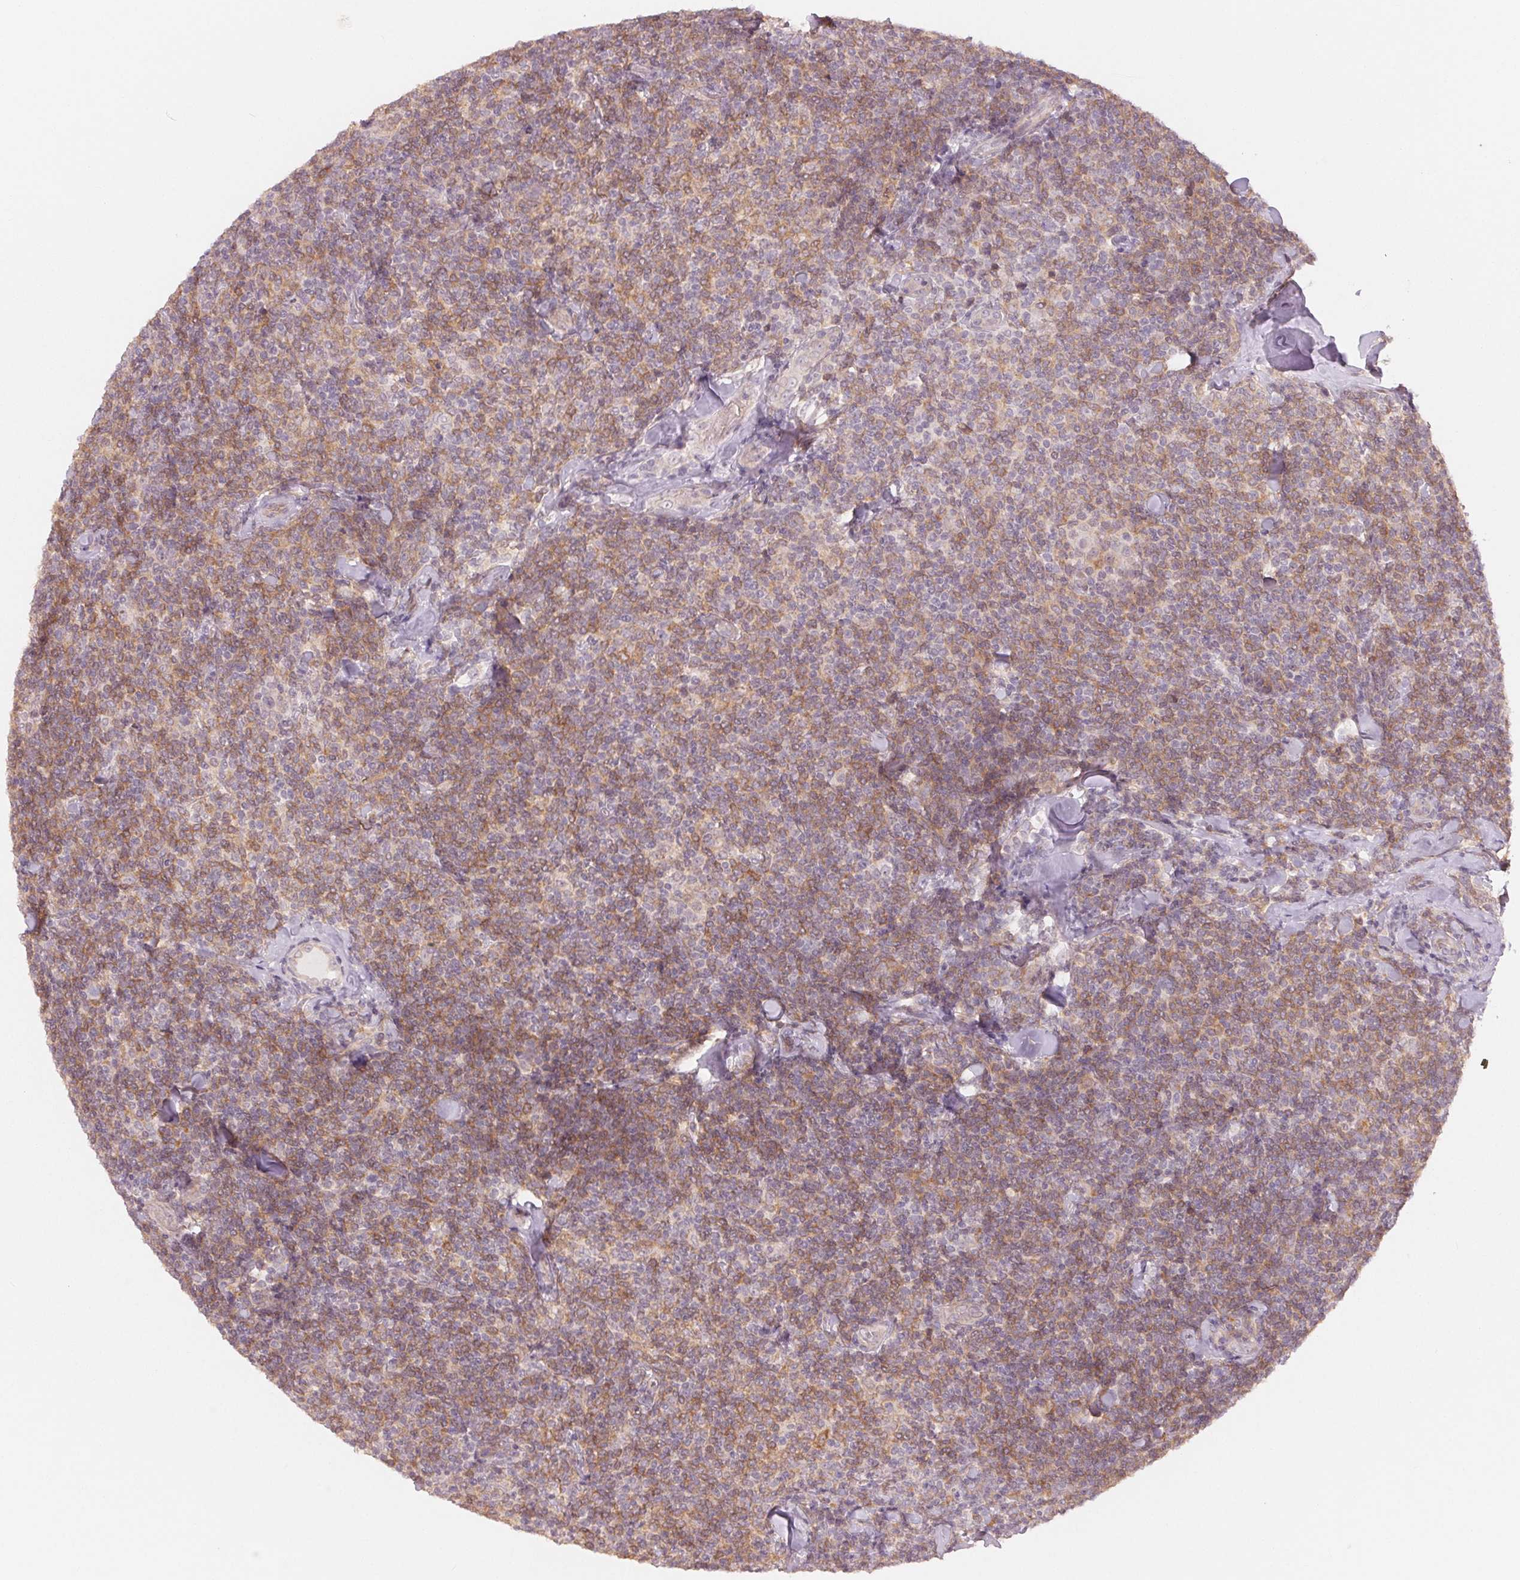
{"staining": {"intensity": "weak", "quantity": ">75%", "location": "cytoplasmic/membranous"}, "tissue": "lymphoma", "cell_type": "Tumor cells", "image_type": "cancer", "snomed": [{"axis": "morphology", "description": "Malignant lymphoma, non-Hodgkin's type, Low grade"}, {"axis": "topography", "description": "Lymph node"}], "caption": "Lymphoma was stained to show a protein in brown. There is low levels of weak cytoplasmic/membranous positivity in approximately >75% of tumor cells.", "gene": "DENND2C", "patient": {"sex": "female", "age": 56}}